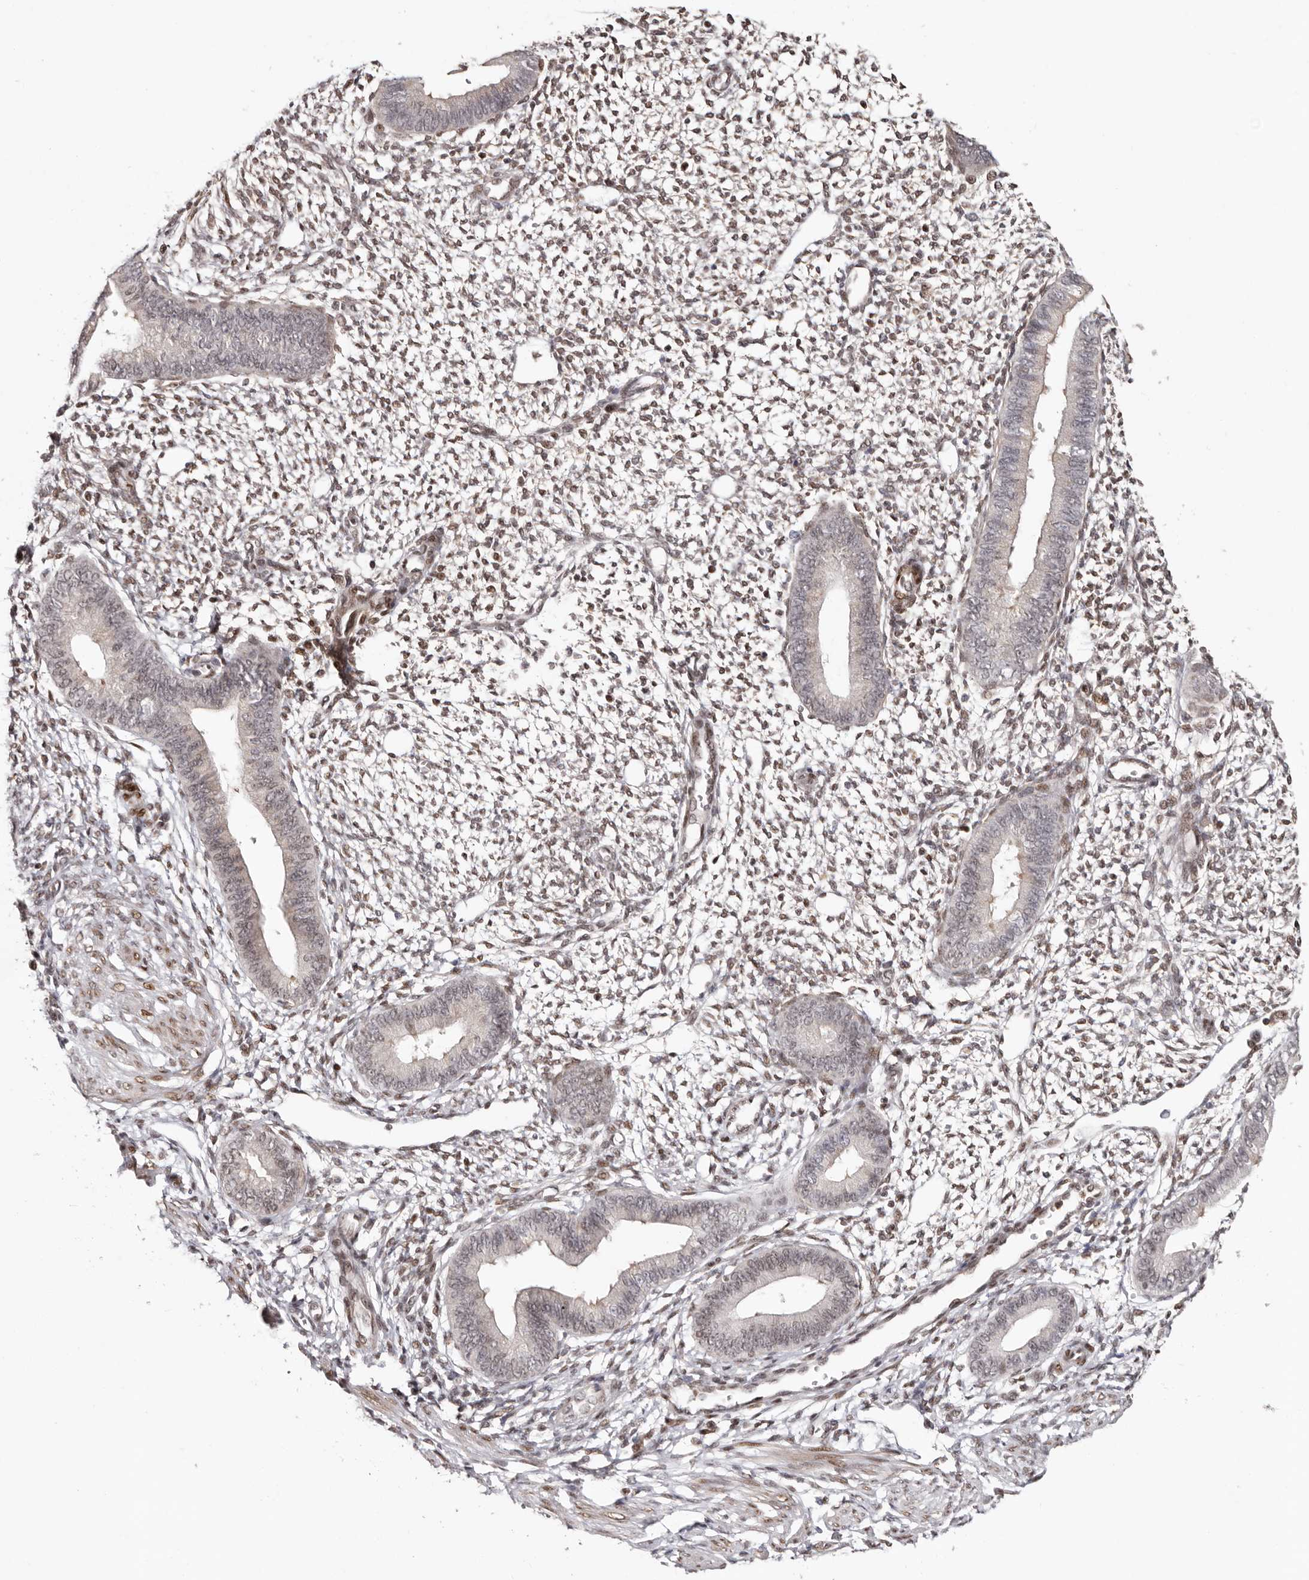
{"staining": {"intensity": "moderate", "quantity": "<25%", "location": "nuclear"}, "tissue": "endometrium", "cell_type": "Cells in endometrial stroma", "image_type": "normal", "snomed": [{"axis": "morphology", "description": "Normal tissue, NOS"}, {"axis": "topography", "description": "Endometrium"}], "caption": "Moderate nuclear positivity for a protein is seen in approximately <25% of cells in endometrial stroma of benign endometrium using IHC.", "gene": "SMAD7", "patient": {"sex": "female", "age": 46}}